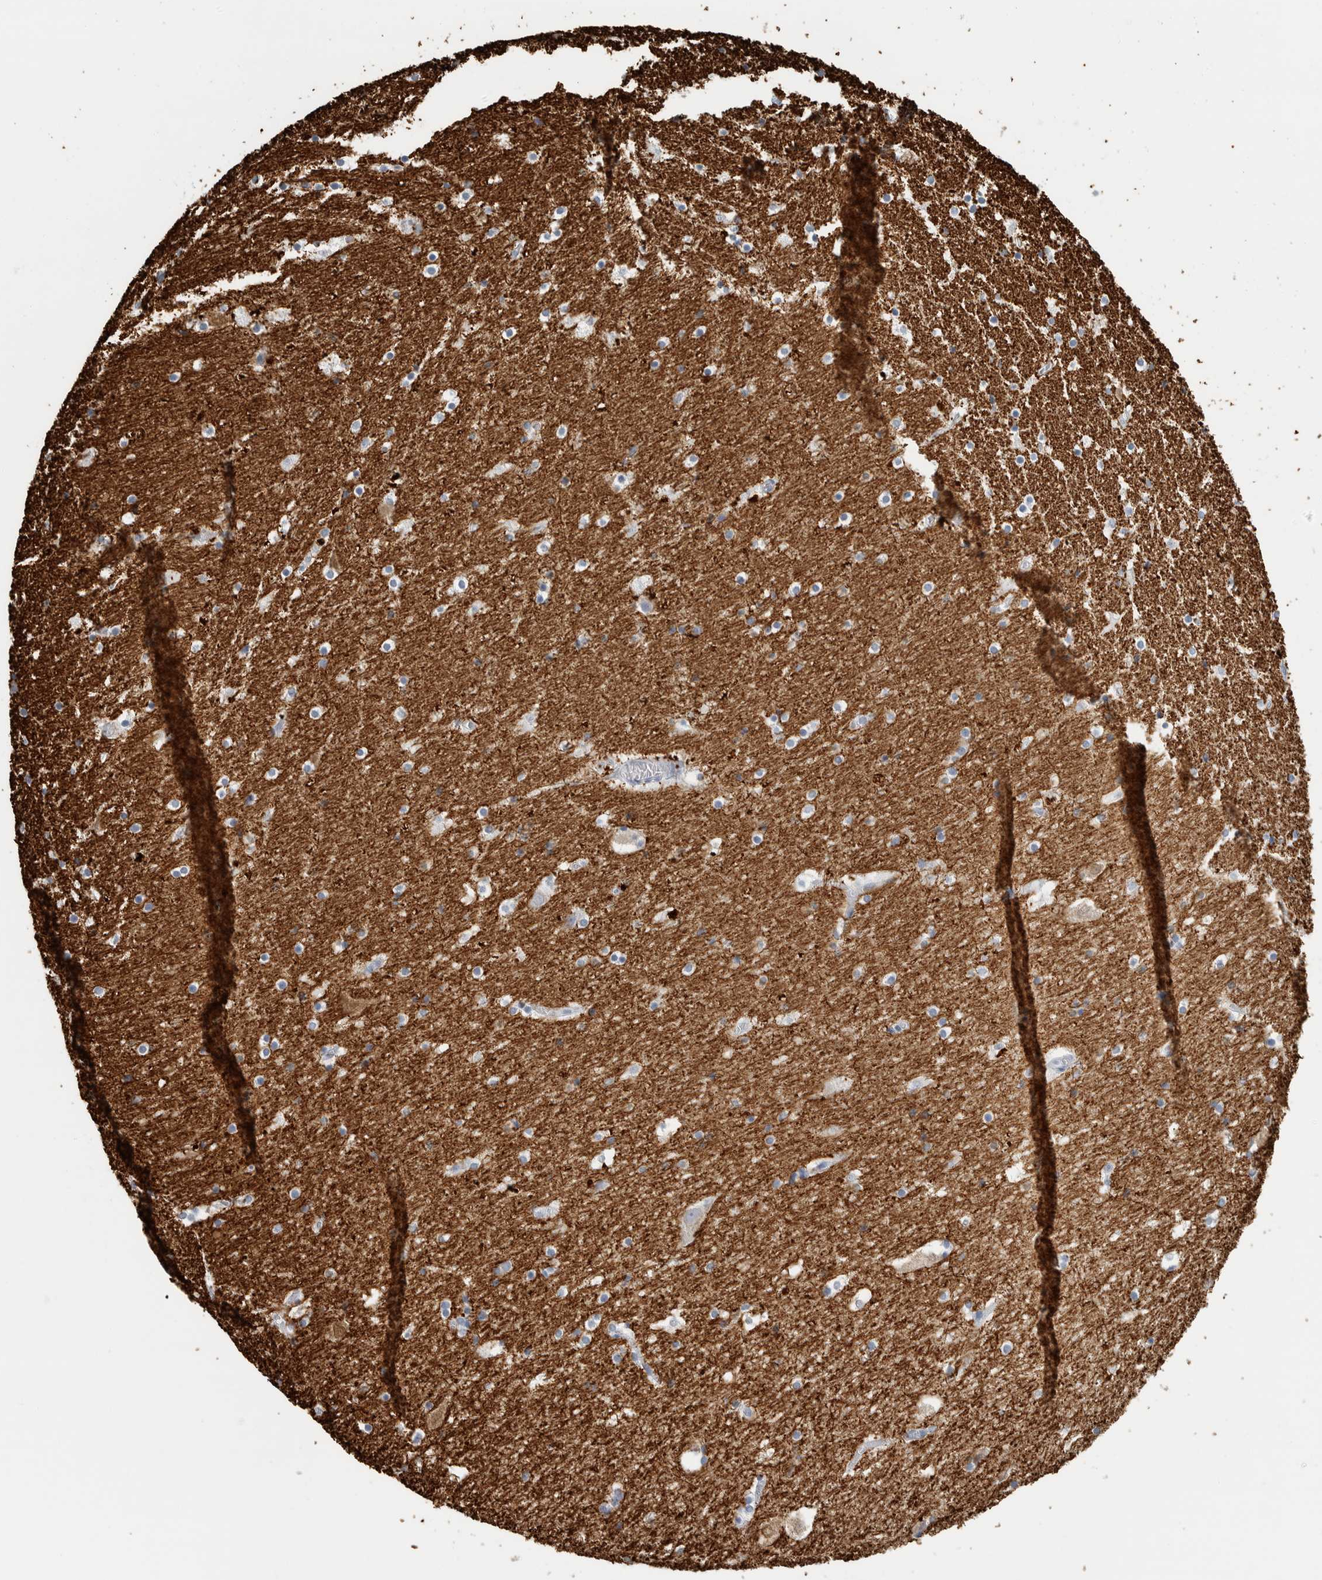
{"staining": {"intensity": "negative", "quantity": "none", "location": "none"}, "tissue": "hippocampus", "cell_type": "Glial cells", "image_type": "normal", "snomed": [{"axis": "morphology", "description": "Normal tissue, NOS"}, {"axis": "topography", "description": "Hippocampus"}], "caption": "This image is of normal hippocampus stained with immunohistochemistry to label a protein in brown with the nuclei are counter-stained blue. There is no positivity in glial cells.", "gene": "NEFM", "patient": {"sex": "male", "age": 45}}